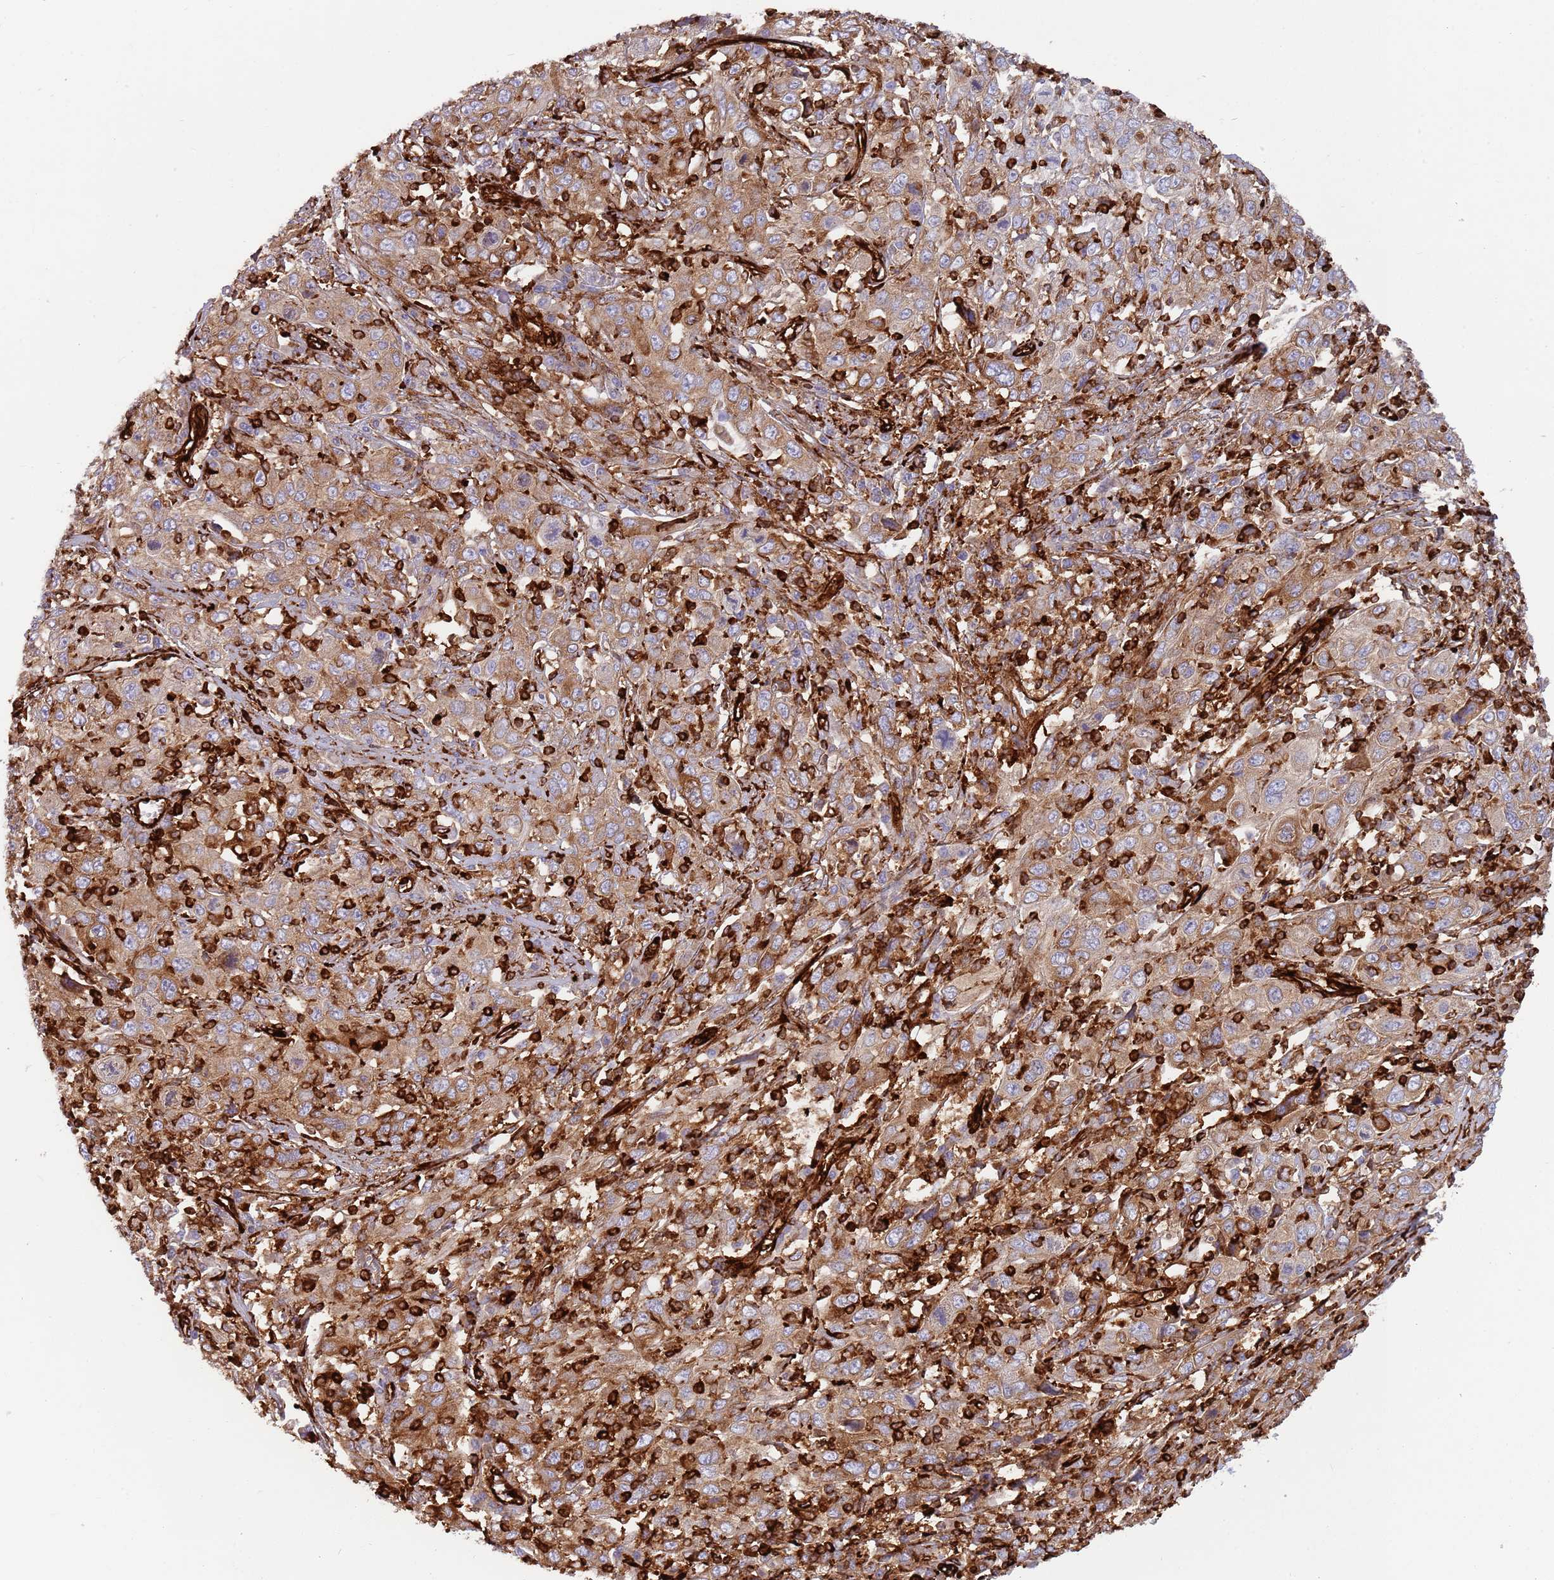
{"staining": {"intensity": "moderate", "quantity": ">75%", "location": "cytoplasmic/membranous"}, "tissue": "cervical cancer", "cell_type": "Tumor cells", "image_type": "cancer", "snomed": [{"axis": "morphology", "description": "Squamous cell carcinoma, NOS"}, {"axis": "topography", "description": "Cervix"}], "caption": "Cervical cancer stained with a brown dye exhibits moderate cytoplasmic/membranous positive positivity in approximately >75% of tumor cells.", "gene": "KBTBD7", "patient": {"sex": "female", "age": 46}}